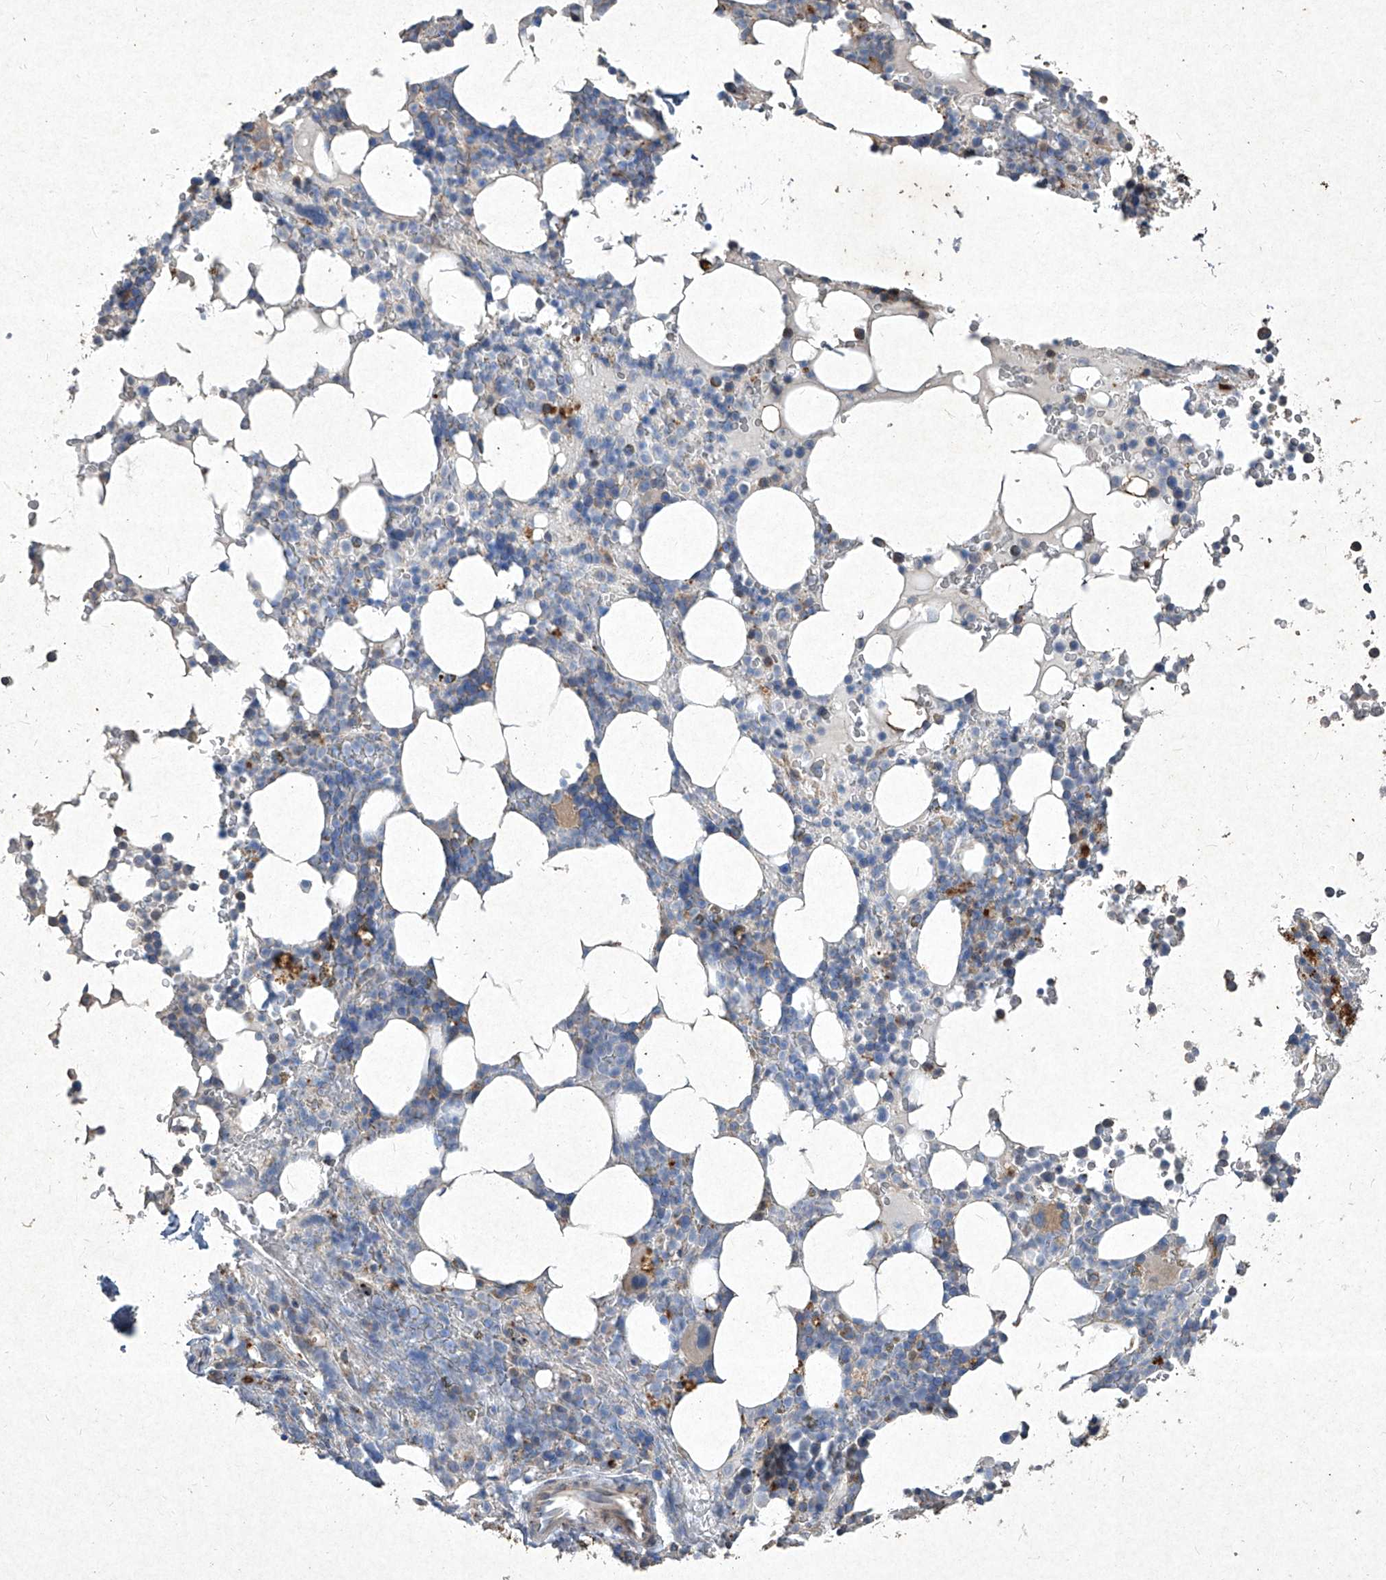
{"staining": {"intensity": "moderate", "quantity": "<25%", "location": "cytoplasmic/membranous"}, "tissue": "bone marrow", "cell_type": "Hematopoietic cells", "image_type": "normal", "snomed": [{"axis": "morphology", "description": "Normal tissue, NOS"}, {"axis": "topography", "description": "Bone marrow"}], "caption": "Protein staining reveals moderate cytoplasmic/membranous expression in approximately <25% of hematopoietic cells in benign bone marrow. (IHC, brightfield microscopy, high magnification).", "gene": "MED16", "patient": {"sex": "male", "age": 58}}